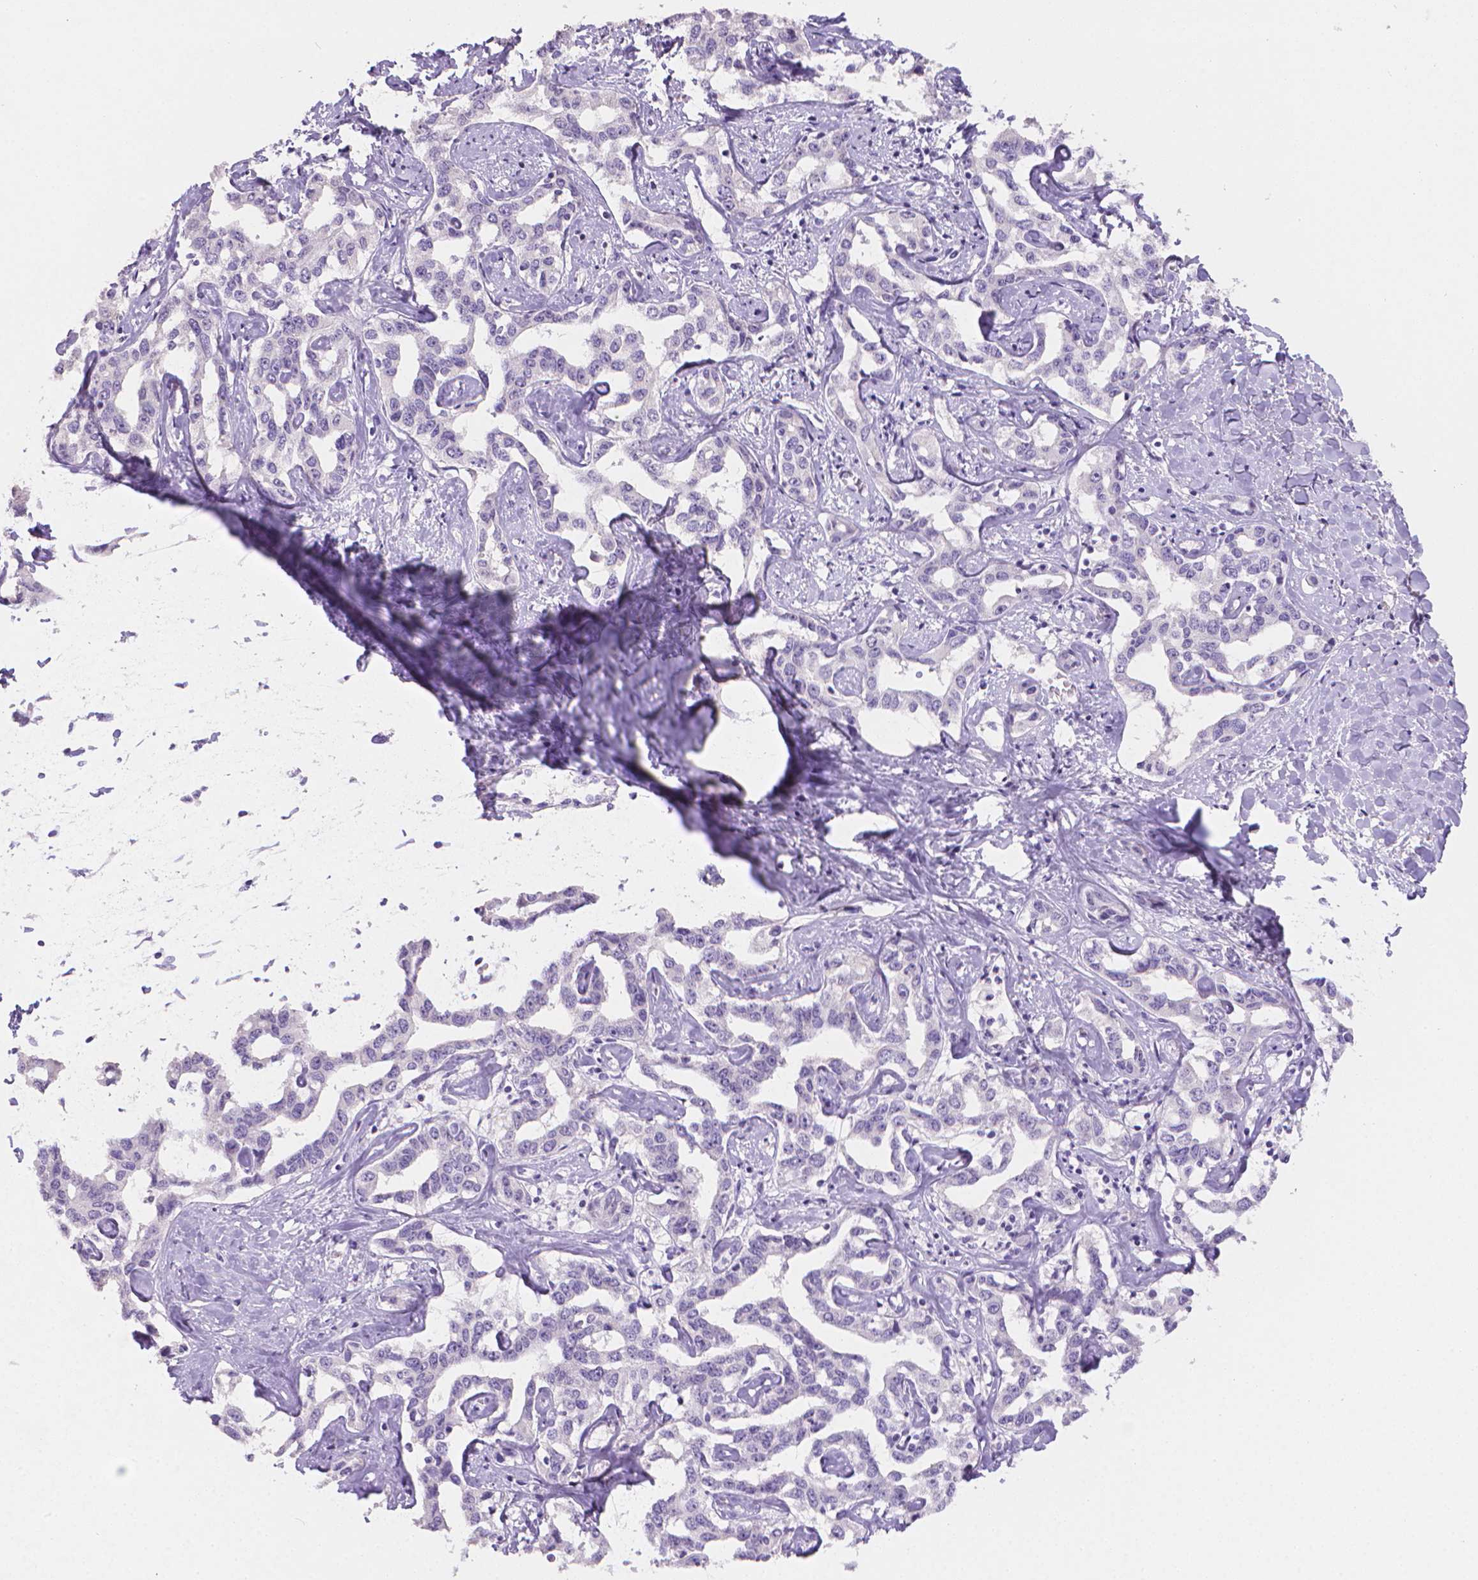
{"staining": {"intensity": "negative", "quantity": "none", "location": "none"}, "tissue": "liver cancer", "cell_type": "Tumor cells", "image_type": "cancer", "snomed": [{"axis": "morphology", "description": "Cholangiocarcinoma"}, {"axis": "topography", "description": "Liver"}], "caption": "Liver cholangiocarcinoma stained for a protein using immunohistochemistry reveals no expression tumor cells.", "gene": "TNNI2", "patient": {"sex": "male", "age": 59}}